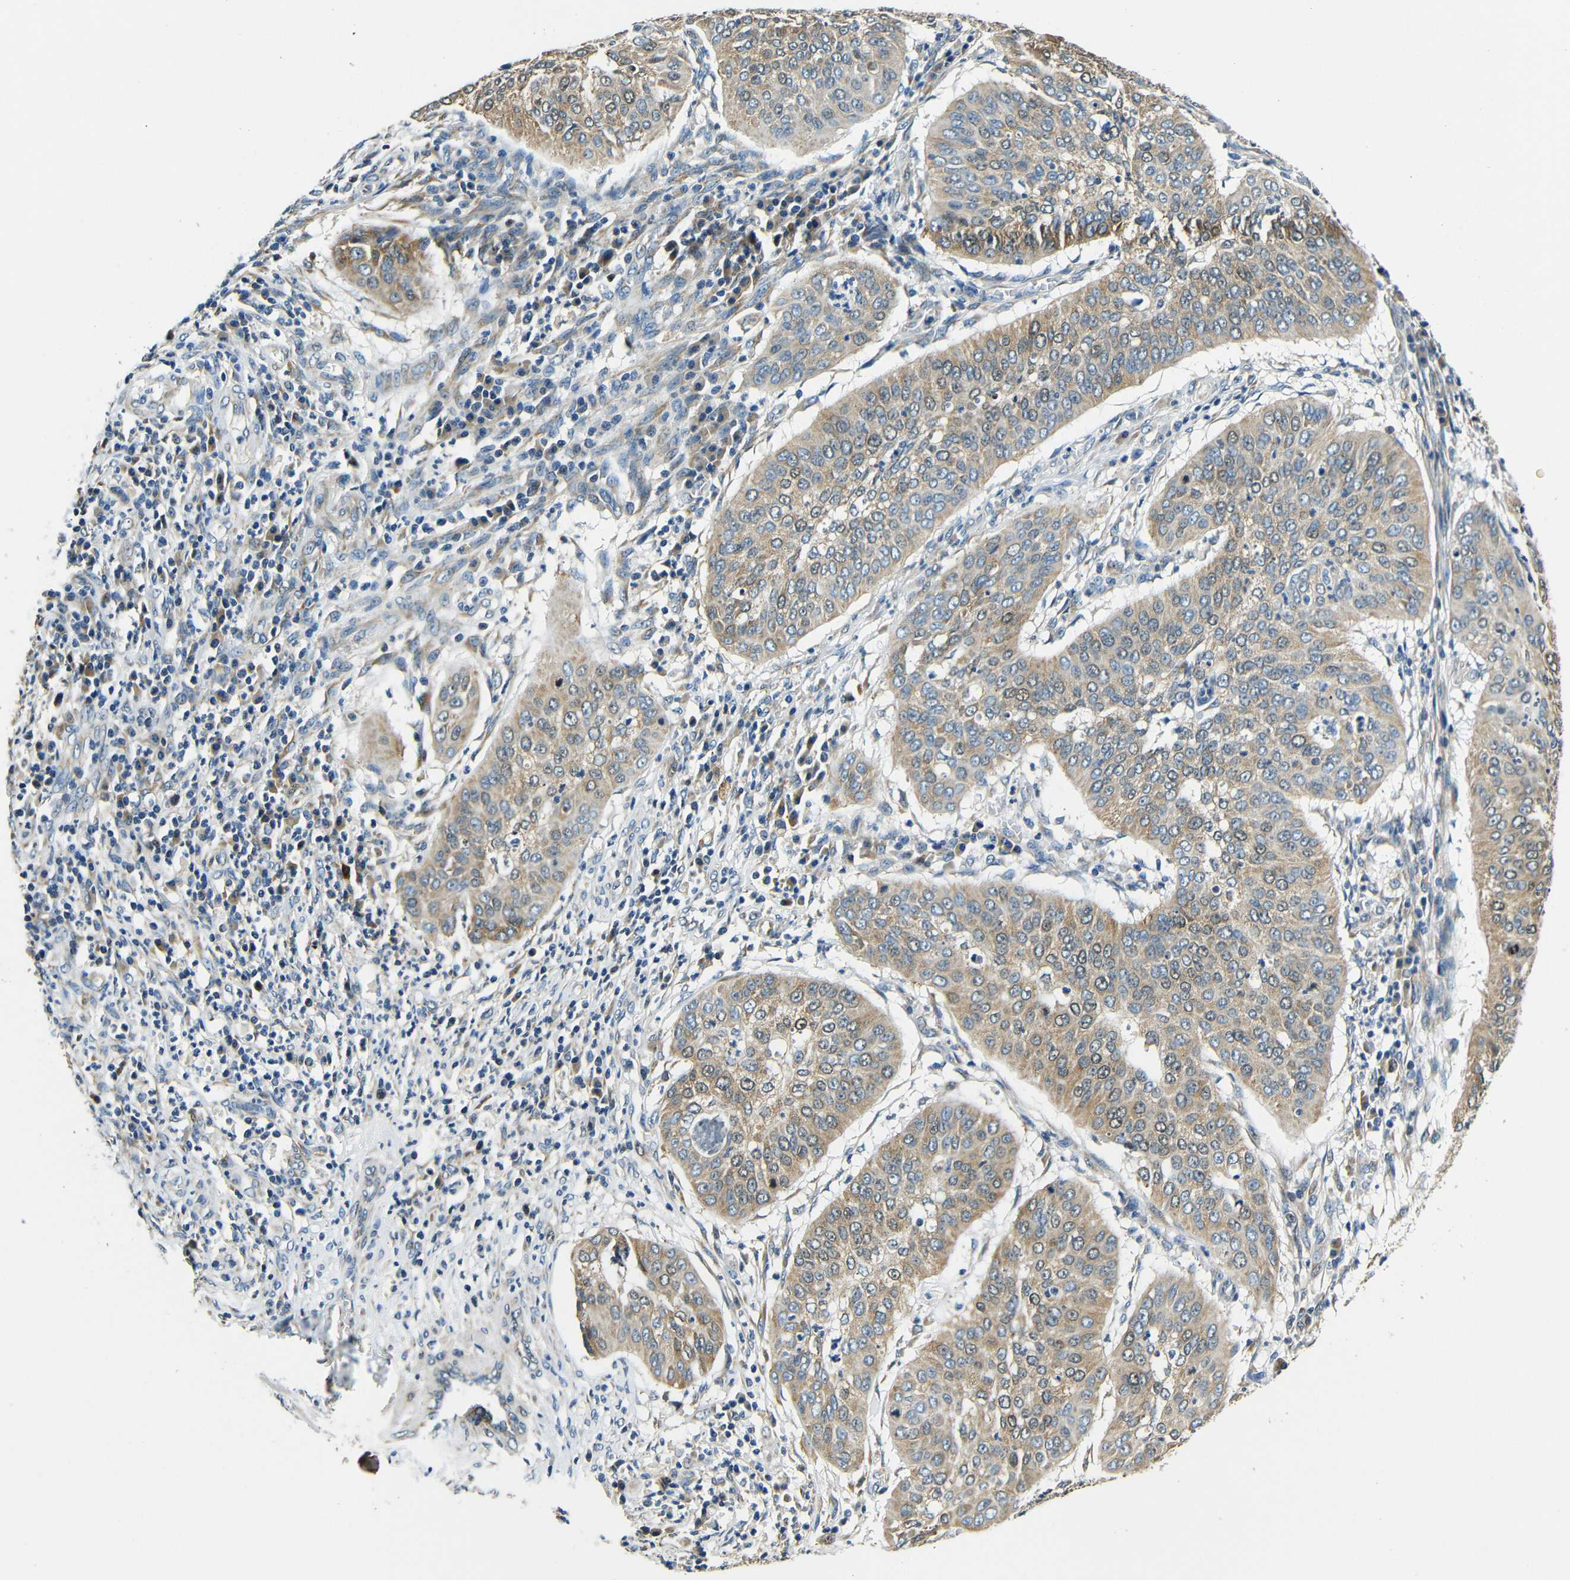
{"staining": {"intensity": "moderate", "quantity": ">75%", "location": "cytoplasmic/membranous"}, "tissue": "cervical cancer", "cell_type": "Tumor cells", "image_type": "cancer", "snomed": [{"axis": "morphology", "description": "Normal tissue, NOS"}, {"axis": "morphology", "description": "Squamous cell carcinoma, NOS"}, {"axis": "topography", "description": "Cervix"}], "caption": "The histopathology image displays immunohistochemical staining of cervical cancer (squamous cell carcinoma). There is moderate cytoplasmic/membranous staining is present in approximately >75% of tumor cells. The protein is shown in brown color, while the nuclei are stained blue.", "gene": "VAPB", "patient": {"sex": "female", "age": 39}}